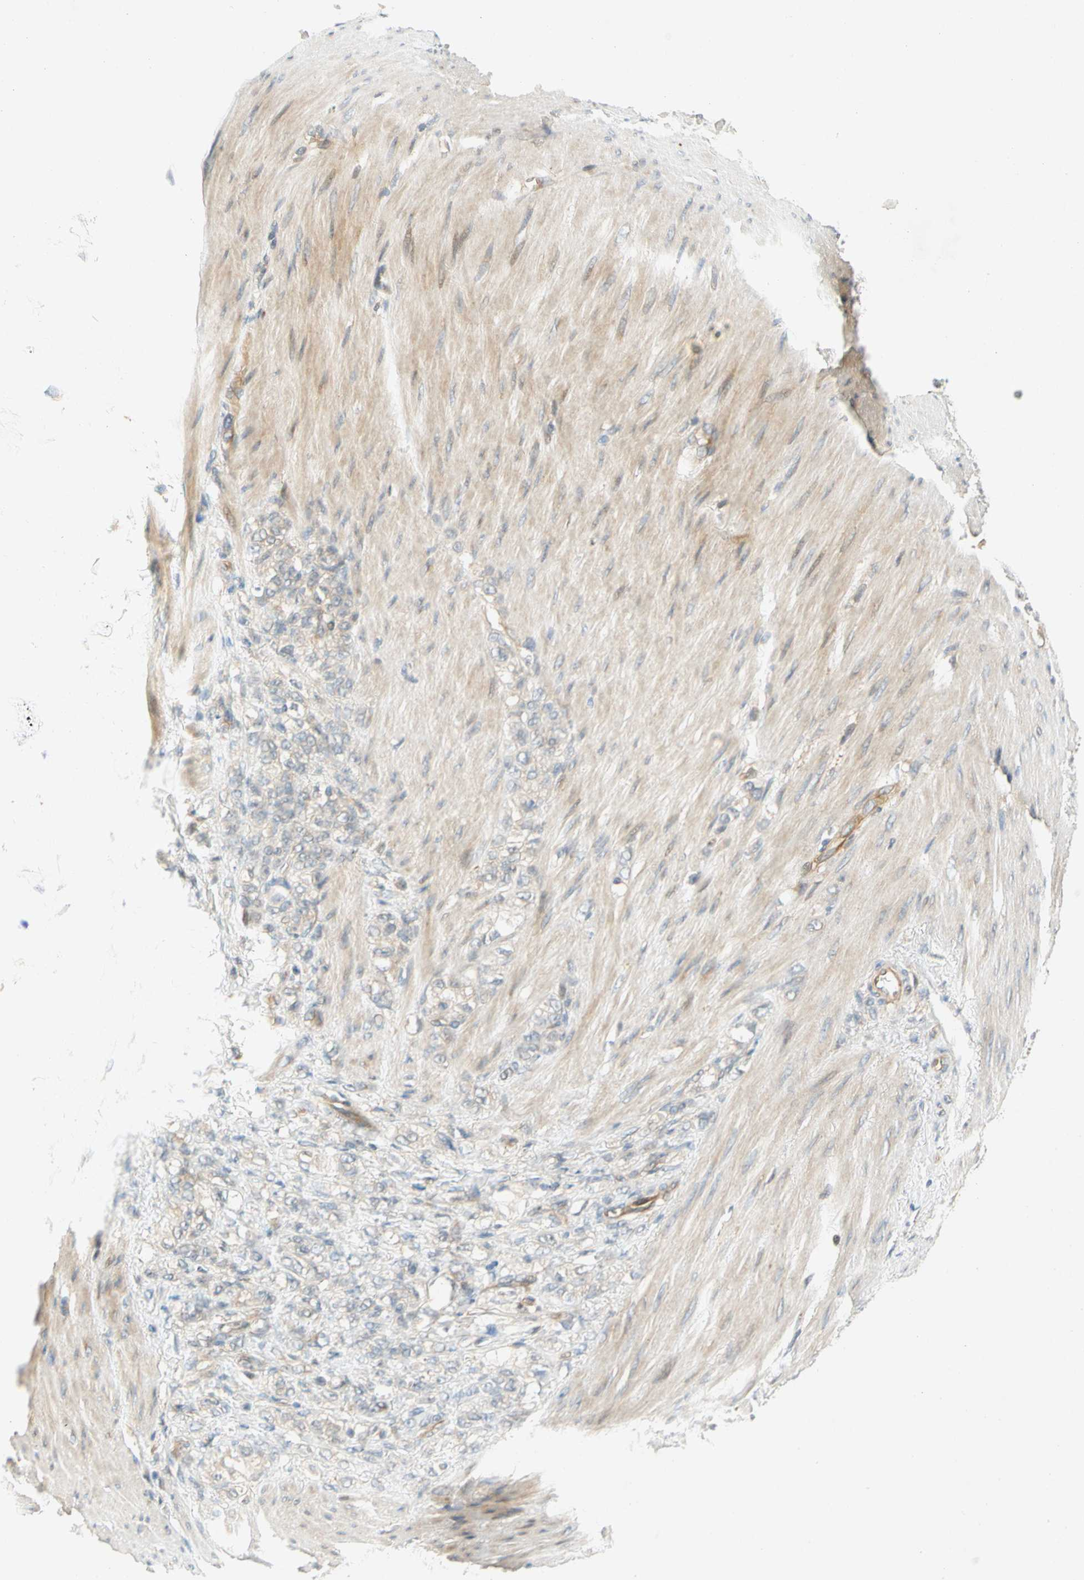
{"staining": {"intensity": "weak", "quantity": "<25%", "location": "cytoplasmic/membranous"}, "tissue": "stomach cancer", "cell_type": "Tumor cells", "image_type": "cancer", "snomed": [{"axis": "morphology", "description": "Adenocarcinoma, NOS"}, {"axis": "topography", "description": "Stomach"}], "caption": "Stomach adenocarcinoma was stained to show a protein in brown. There is no significant expression in tumor cells.", "gene": "GATD1", "patient": {"sex": "male", "age": 82}}